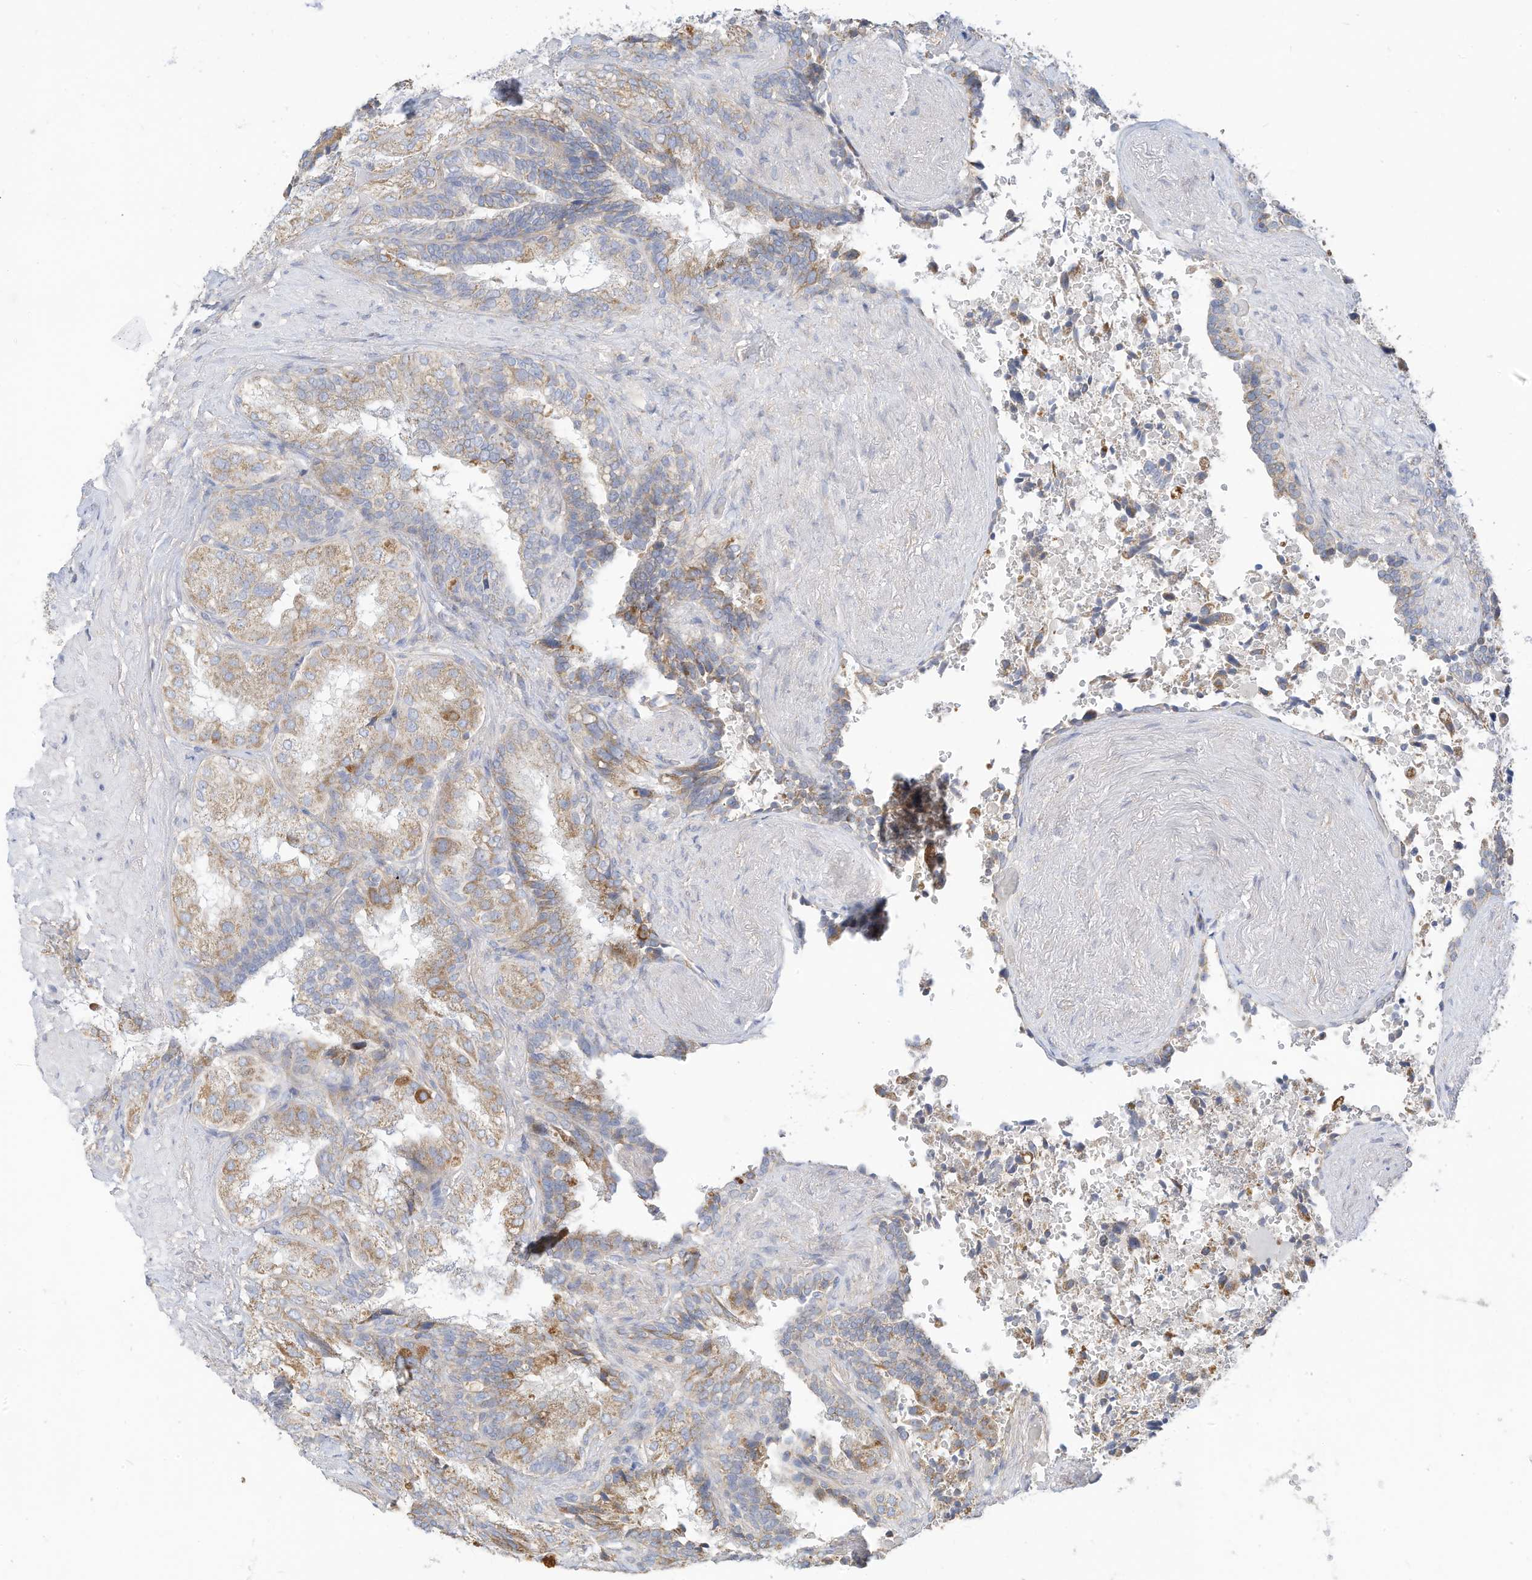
{"staining": {"intensity": "moderate", "quantity": "<25%", "location": "cytoplasmic/membranous"}, "tissue": "seminal vesicle", "cell_type": "Glandular cells", "image_type": "normal", "snomed": [{"axis": "morphology", "description": "Normal tissue, NOS"}, {"axis": "topography", "description": "Seminal veicle"}, {"axis": "topography", "description": "Peripheral nerve tissue"}], "caption": "Seminal vesicle stained for a protein displays moderate cytoplasmic/membranous positivity in glandular cells. (Stains: DAB (3,3'-diaminobenzidine) in brown, nuclei in blue, Microscopy: brightfield microscopy at high magnification).", "gene": "RHOH", "patient": {"sex": "male", "age": 63}}